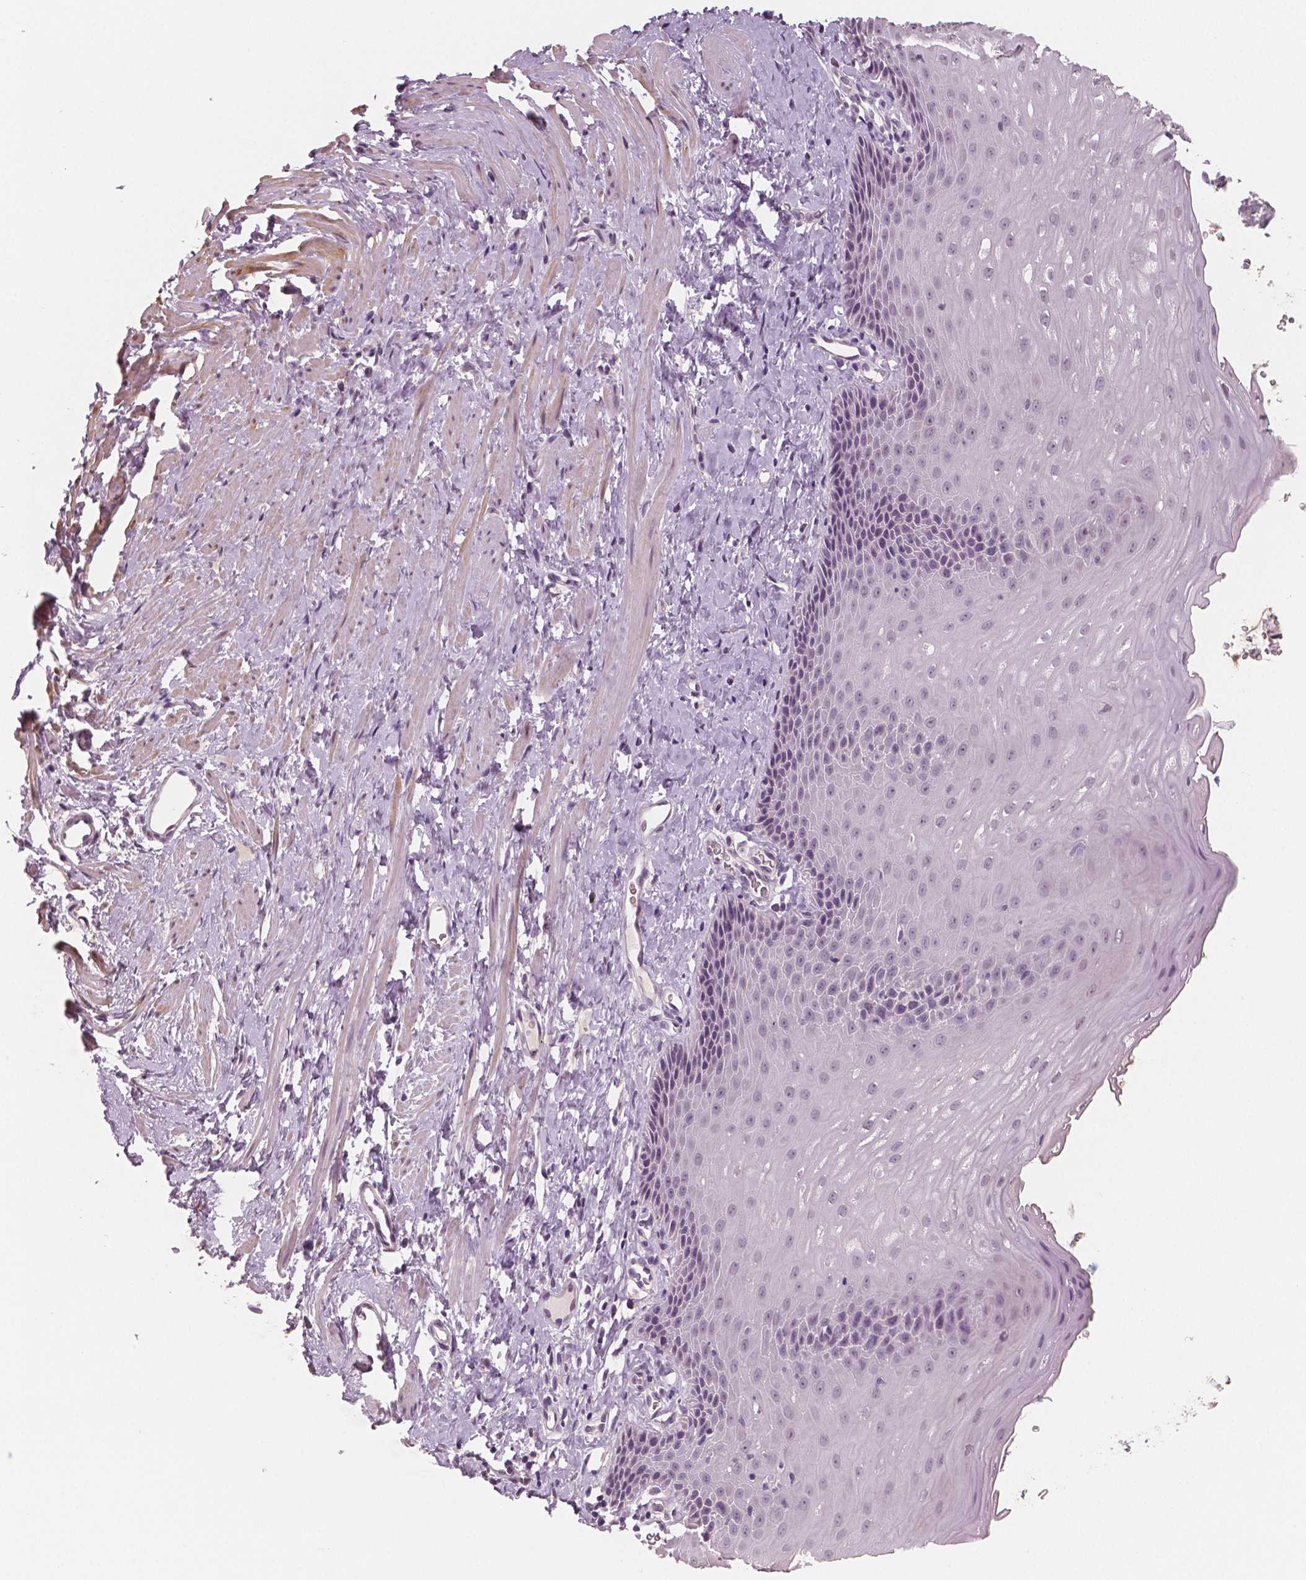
{"staining": {"intensity": "negative", "quantity": "none", "location": "none"}, "tissue": "esophagus", "cell_type": "Squamous epithelial cells", "image_type": "normal", "snomed": [{"axis": "morphology", "description": "Normal tissue, NOS"}, {"axis": "topography", "description": "Esophagus"}], "caption": "DAB immunohistochemical staining of unremarkable esophagus reveals no significant expression in squamous epithelial cells. The staining was performed using DAB (3,3'-diaminobenzidine) to visualize the protein expression in brown, while the nuclei were stained in blue with hematoxylin (Magnification: 20x).", "gene": "NECAB1", "patient": {"sex": "male", "age": 64}}